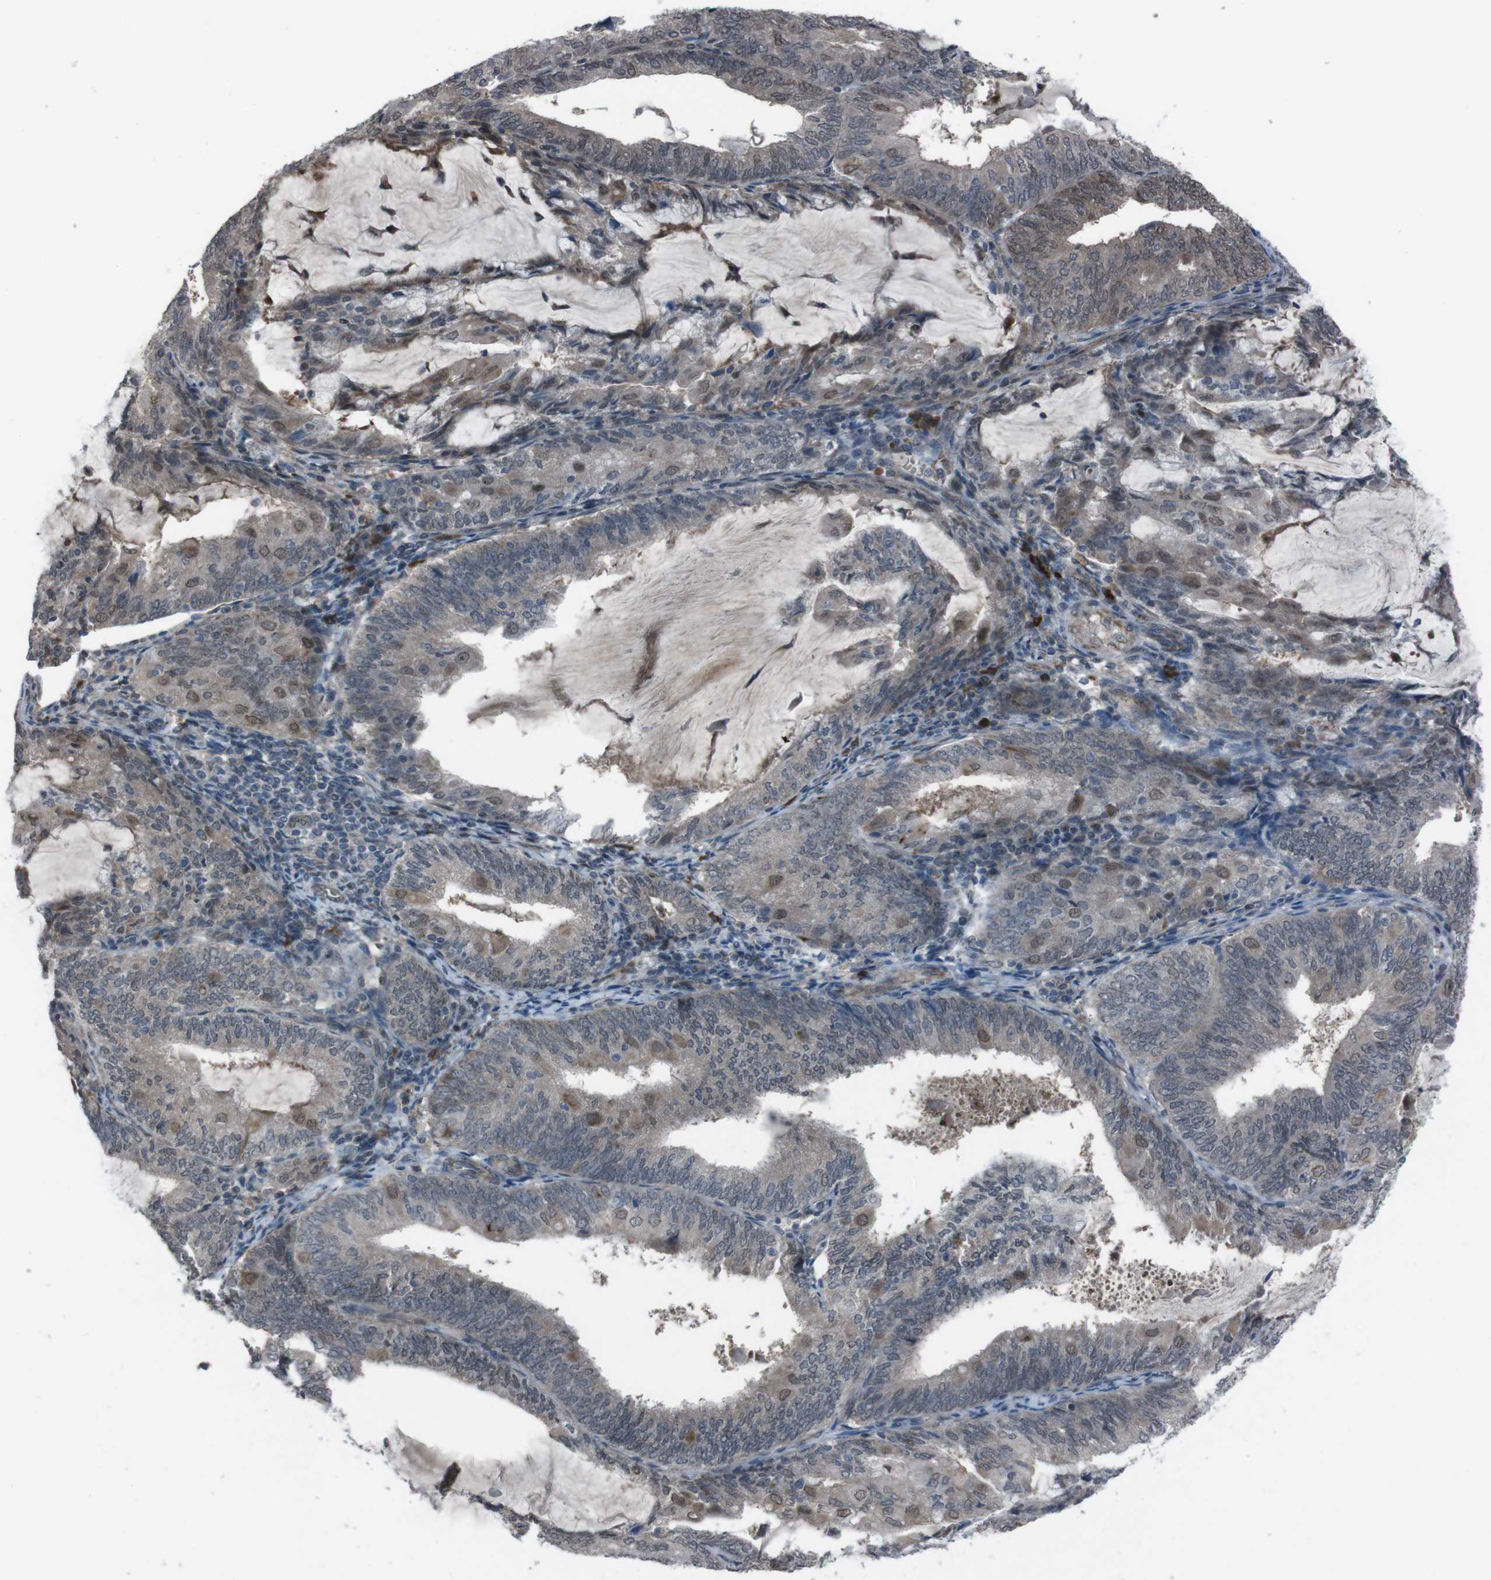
{"staining": {"intensity": "weak", "quantity": "25%-75%", "location": "cytoplasmic/membranous,nuclear"}, "tissue": "endometrial cancer", "cell_type": "Tumor cells", "image_type": "cancer", "snomed": [{"axis": "morphology", "description": "Adenocarcinoma, NOS"}, {"axis": "topography", "description": "Endometrium"}], "caption": "Immunohistochemistry (IHC) staining of endometrial adenocarcinoma, which exhibits low levels of weak cytoplasmic/membranous and nuclear staining in about 25%-75% of tumor cells indicating weak cytoplasmic/membranous and nuclear protein expression. The staining was performed using DAB (brown) for protein detection and nuclei were counterstained in hematoxylin (blue).", "gene": "SS18L1", "patient": {"sex": "female", "age": 81}}